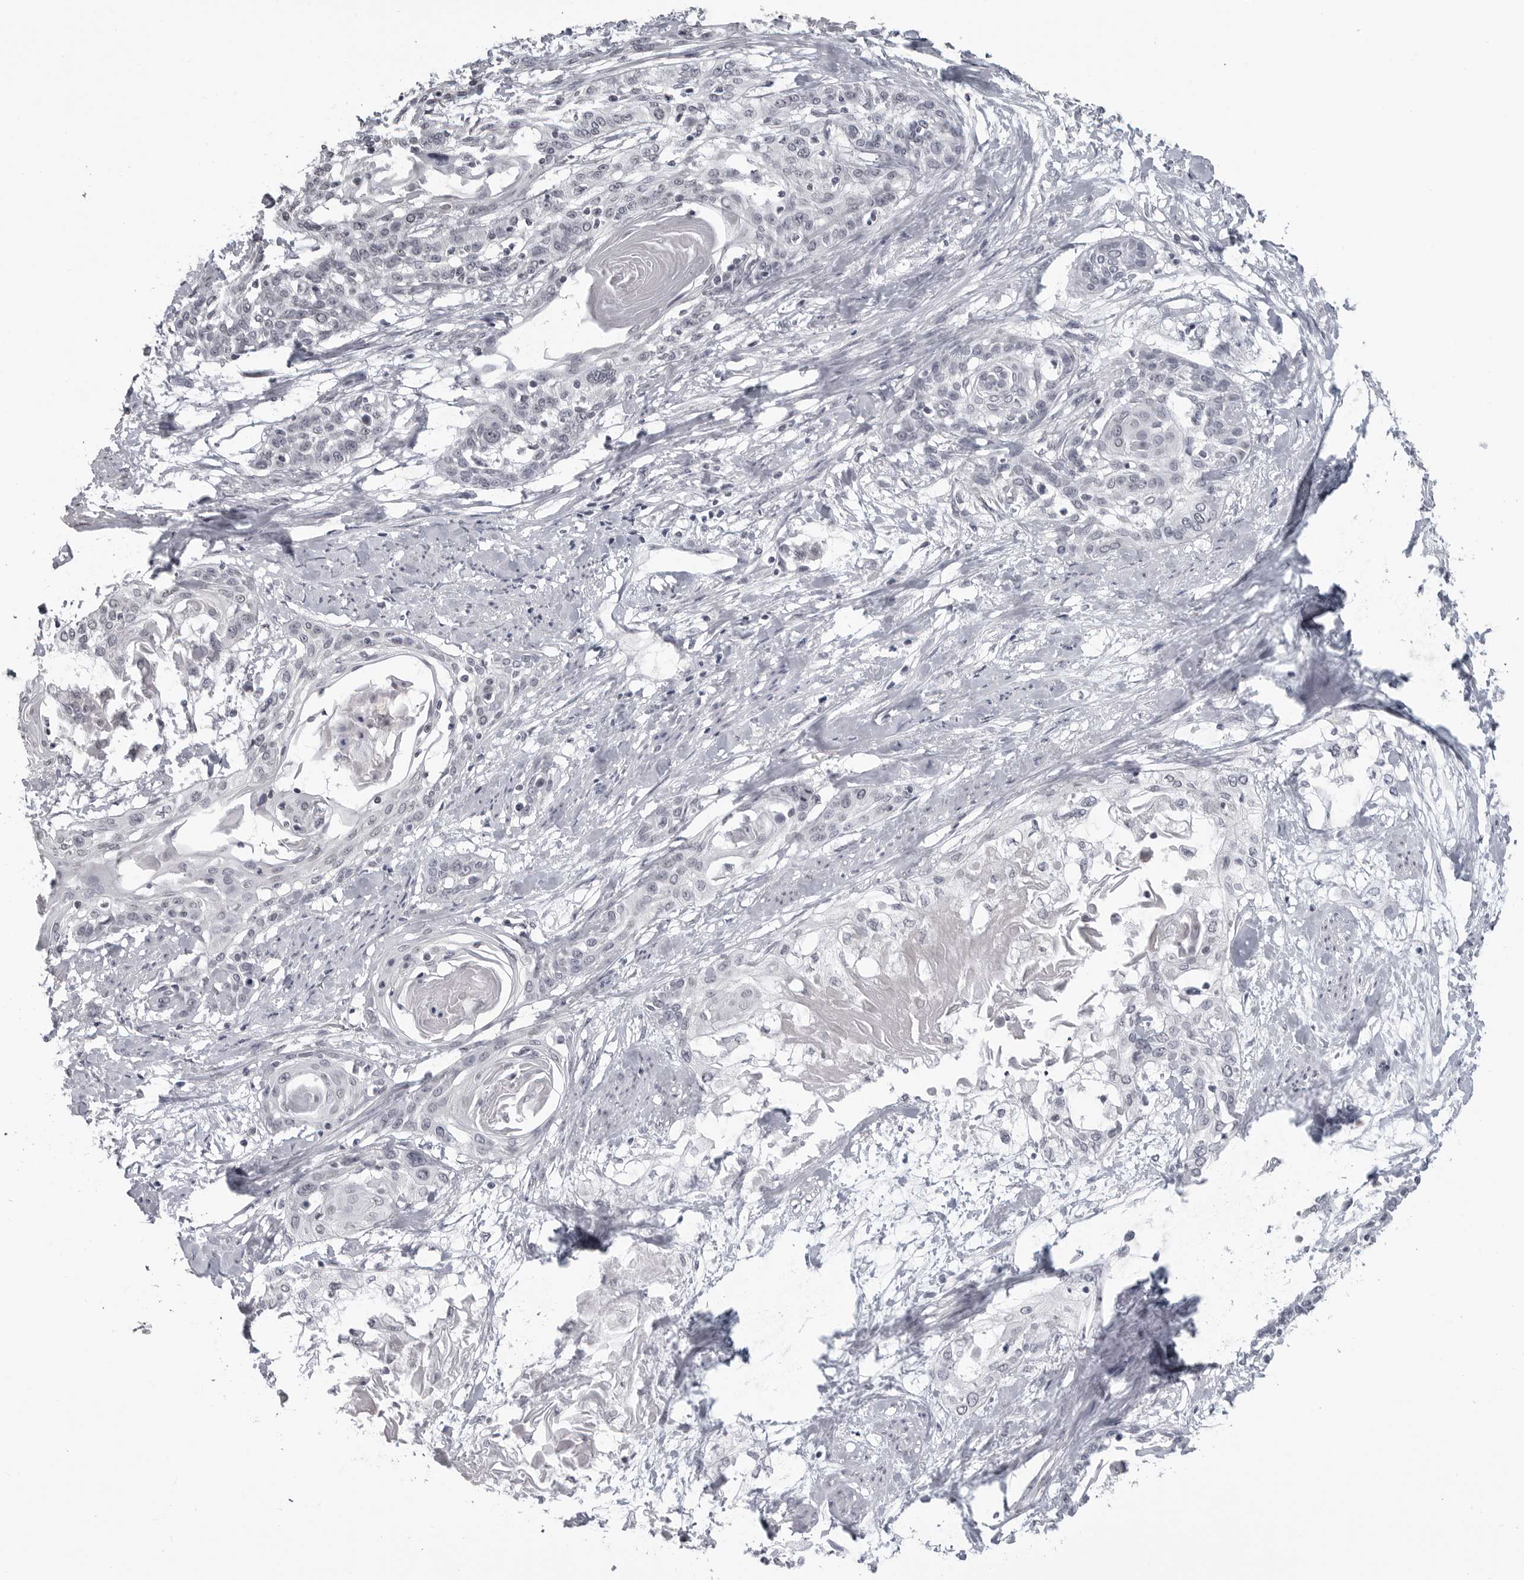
{"staining": {"intensity": "negative", "quantity": "none", "location": "none"}, "tissue": "cervical cancer", "cell_type": "Tumor cells", "image_type": "cancer", "snomed": [{"axis": "morphology", "description": "Squamous cell carcinoma, NOS"}, {"axis": "topography", "description": "Cervix"}], "caption": "IHC photomicrograph of cervical cancer stained for a protein (brown), which exhibits no expression in tumor cells.", "gene": "DDX54", "patient": {"sex": "female", "age": 57}}